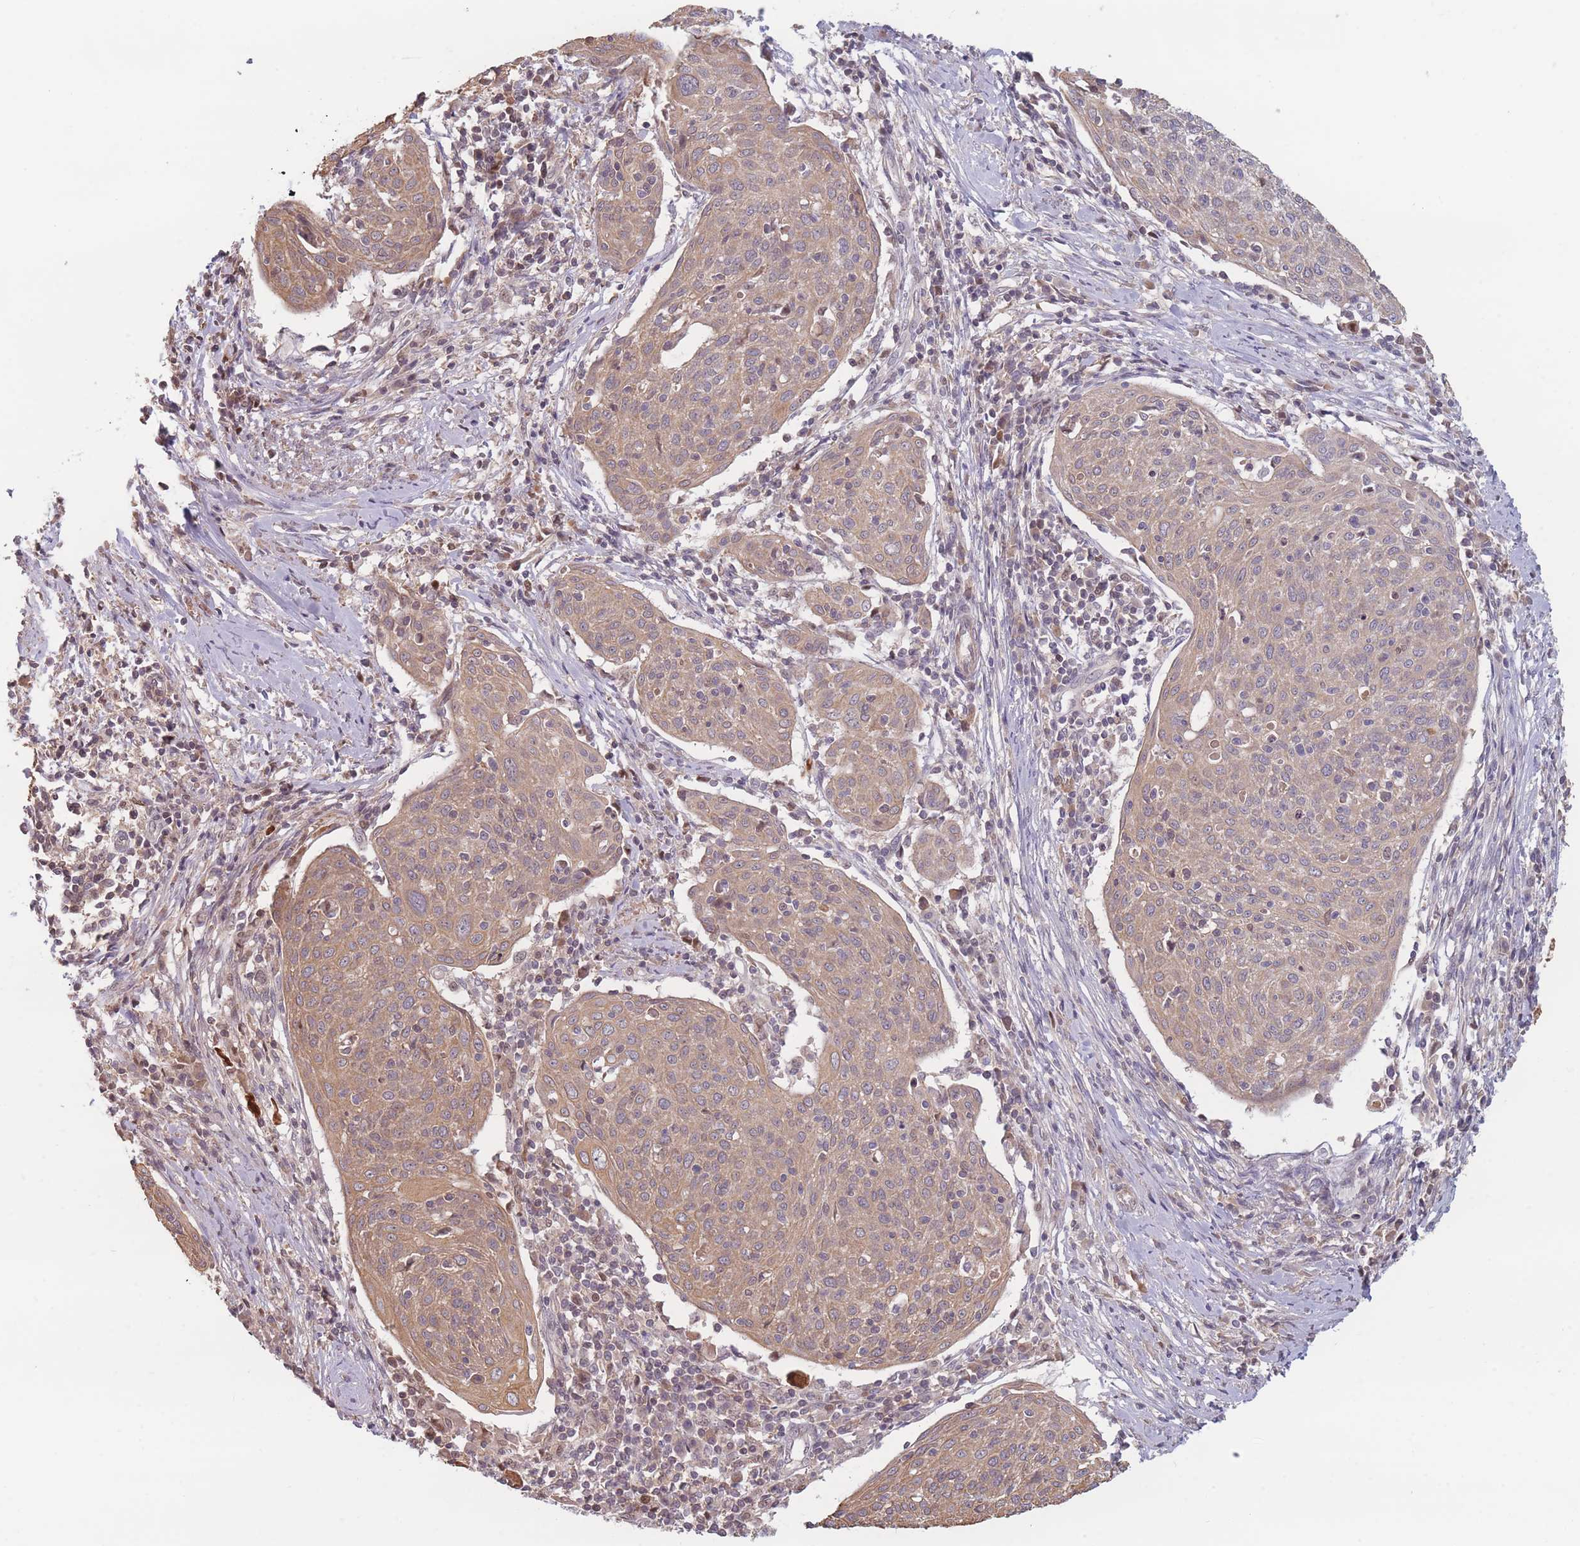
{"staining": {"intensity": "moderate", "quantity": ">75%", "location": "cytoplasmic/membranous"}, "tissue": "cervical cancer", "cell_type": "Tumor cells", "image_type": "cancer", "snomed": [{"axis": "morphology", "description": "Squamous cell carcinoma, NOS"}, {"axis": "topography", "description": "Cervix"}], "caption": "Squamous cell carcinoma (cervical) tissue demonstrates moderate cytoplasmic/membranous positivity in approximately >75% of tumor cells, visualized by immunohistochemistry.", "gene": "FAM153A", "patient": {"sex": "female", "age": 67}}